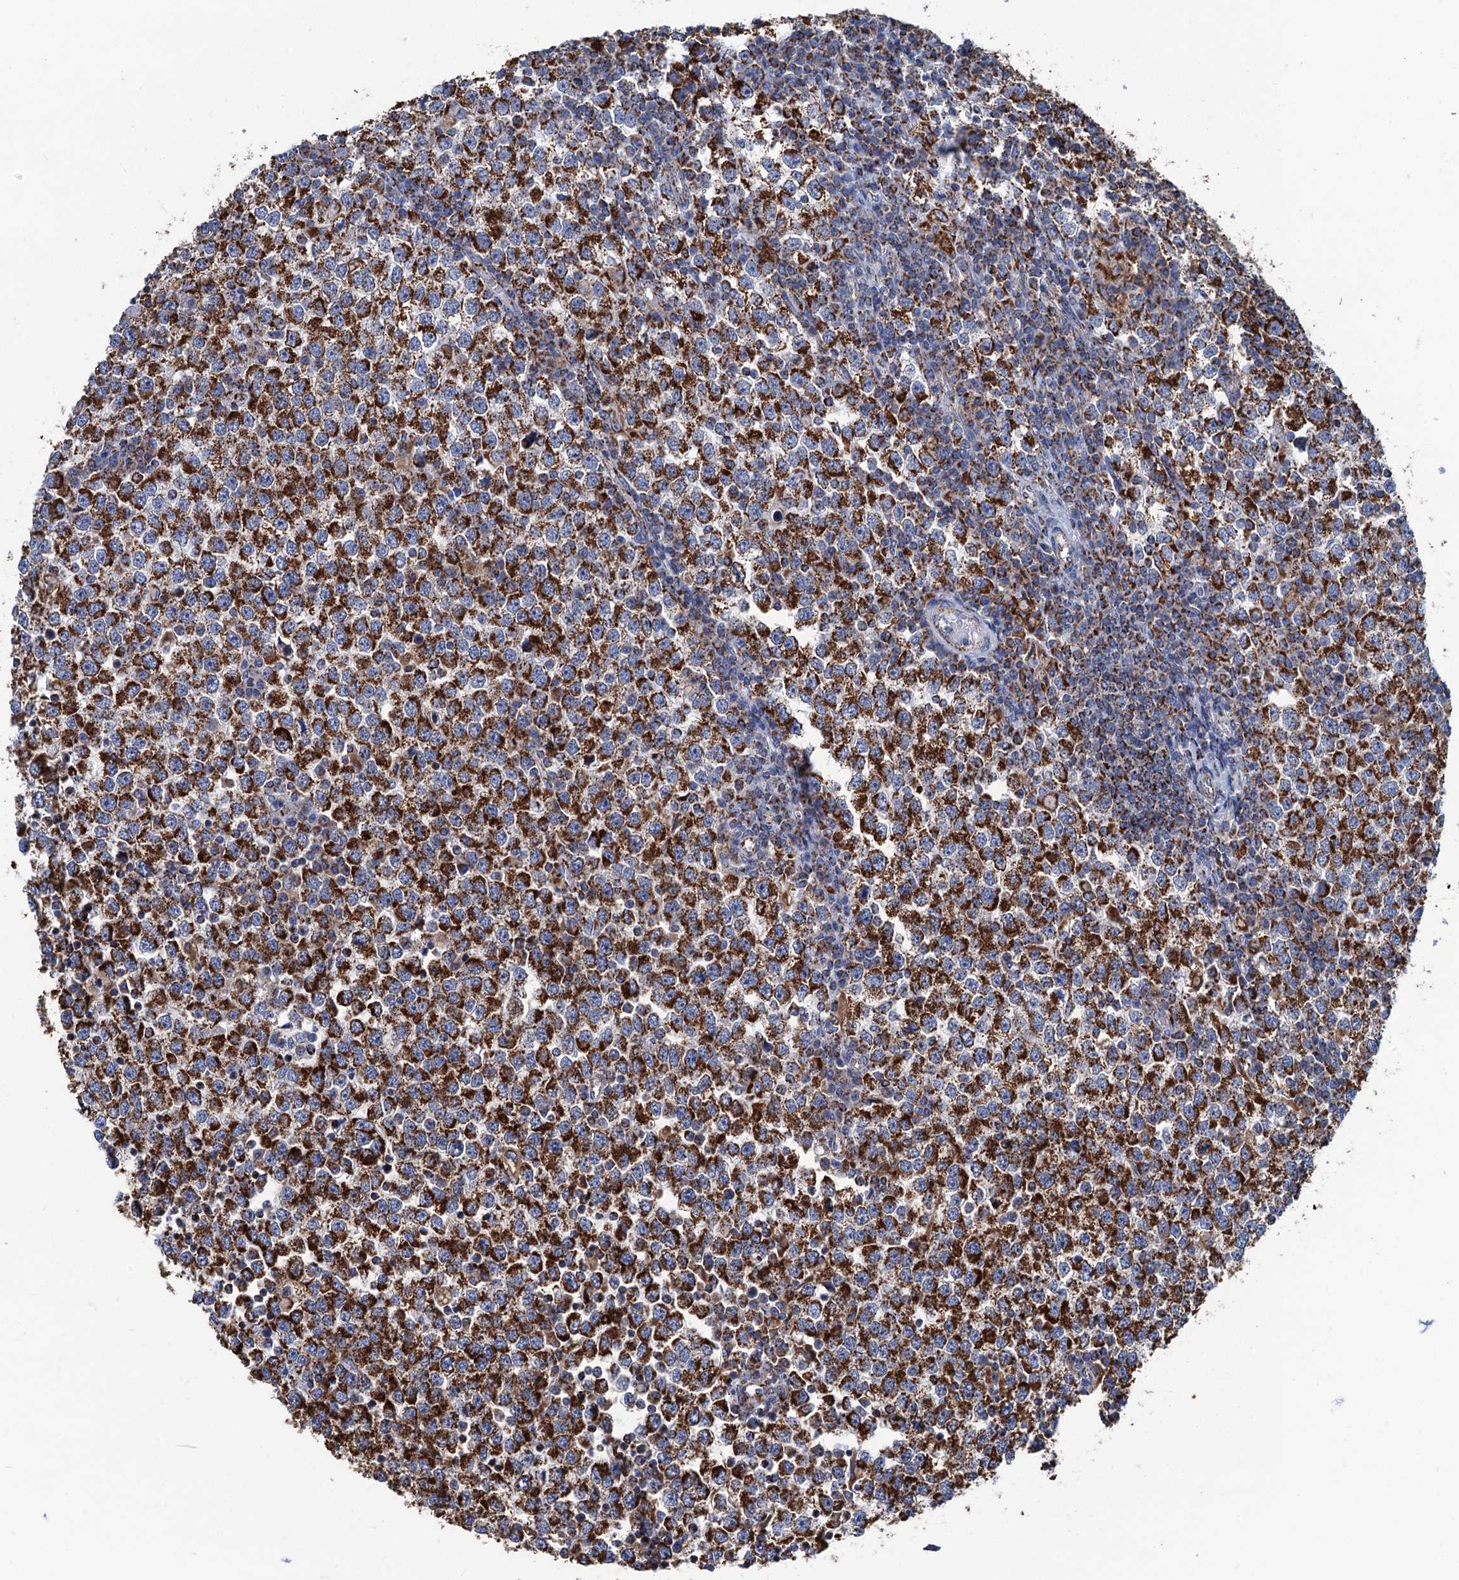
{"staining": {"intensity": "strong", "quantity": ">75%", "location": "cytoplasmic/membranous"}, "tissue": "testis cancer", "cell_type": "Tumor cells", "image_type": "cancer", "snomed": [{"axis": "morphology", "description": "Seminoma, NOS"}, {"axis": "topography", "description": "Testis"}], "caption": "This histopathology image demonstrates immunohistochemistry (IHC) staining of human testis cancer (seminoma), with high strong cytoplasmic/membranous expression in about >75% of tumor cells.", "gene": "IVD", "patient": {"sex": "male", "age": 65}}